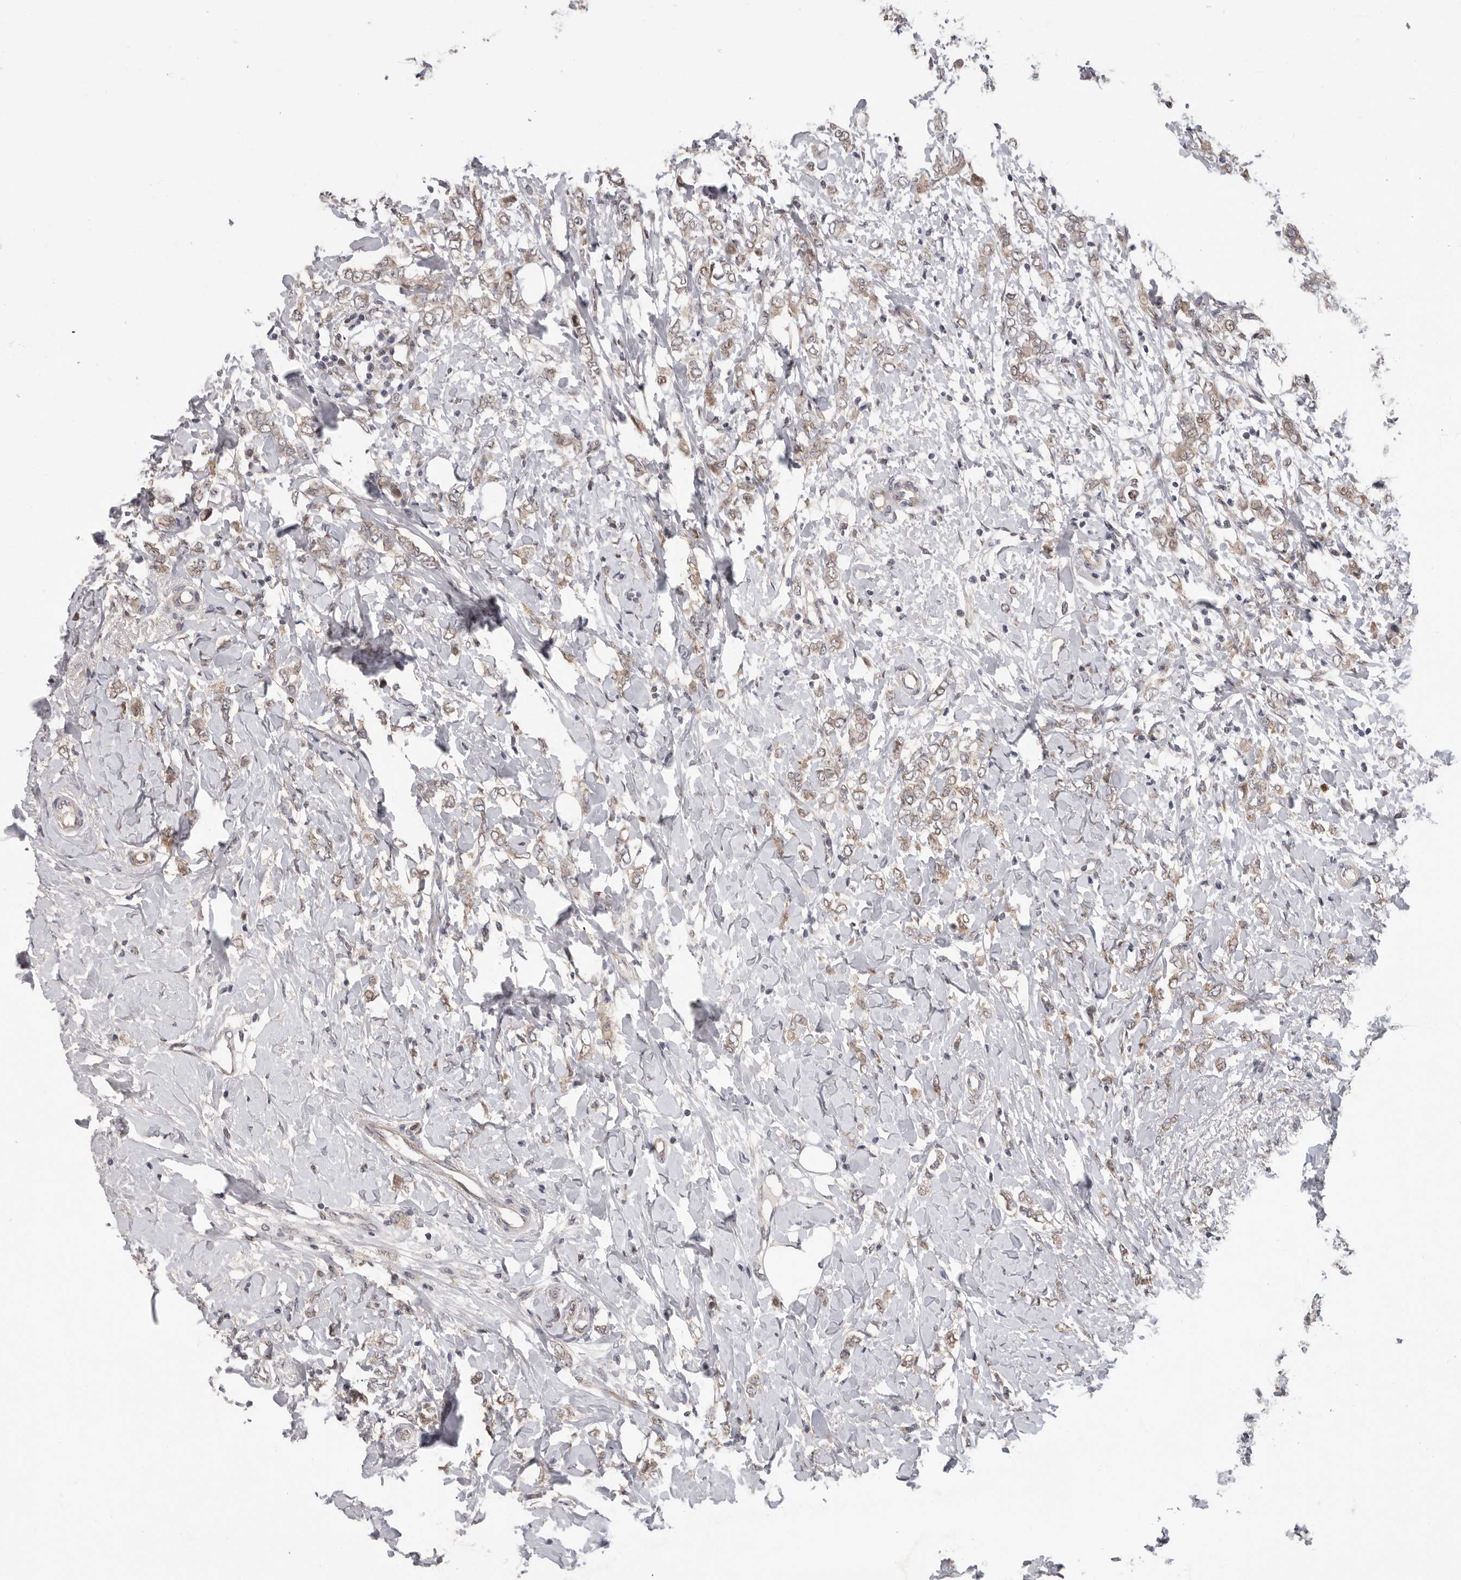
{"staining": {"intensity": "weak", "quantity": "25%-75%", "location": "cytoplasmic/membranous"}, "tissue": "breast cancer", "cell_type": "Tumor cells", "image_type": "cancer", "snomed": [{"axis": "morphology", "description": "Normal tissue, NOS"}, {"axis": "morphology", "description": "Lobular carcinoma"}, {"axis": "topography", "description": "Breast"}], "caption": "Immunohistochemical staining of human lobular carcinoma (breast) shows low levels of weak cytoplasmic/membranous protein positivity in approximately 25%-75% of tumor cells.", "gene": "RALGPS2", "patient": {"sex": "female", "age": 47}}